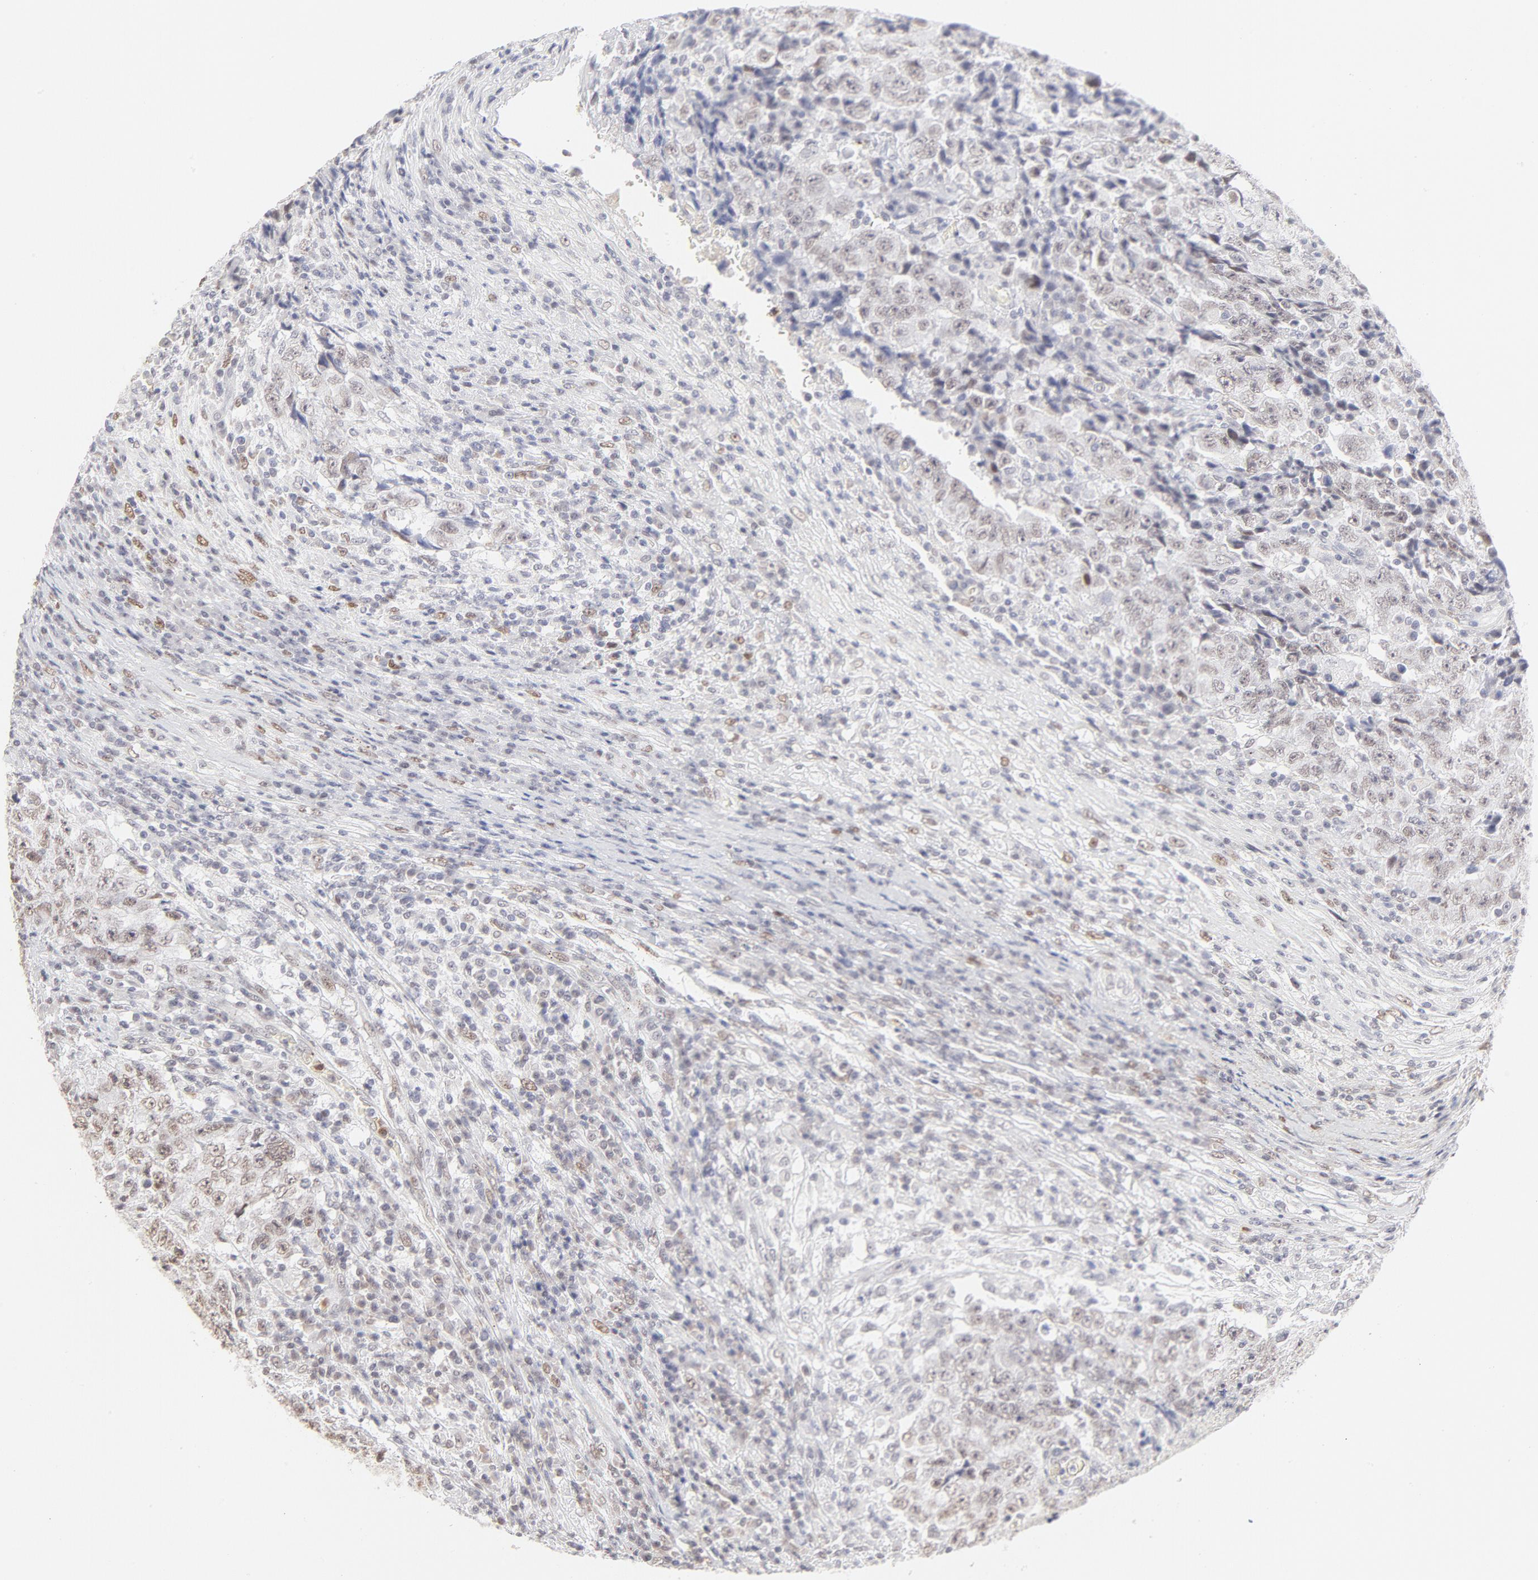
{"staining": {"intensity": "weak", "quantity": "25%-75%", "location": "nuclear"}, "tissue": "testis cancer", "cell_type": "Tumor cells", "image_type": "cancer", "snomed": [{"axis": "morphology", "description": "Necrosis, NOS"}, {"axis": "morphology", "description": "Carcinoma, Embryonal, NOS"}, {"axis": "topography", "description": "Testis"}], "caption": "A low amount of weak nuclear staining is seen in about 25%-75% of tumor cells in testis embryonal carcinoma tissue.", "gene": "PBX1", "patient": {"sex": "male", "age": 19}}